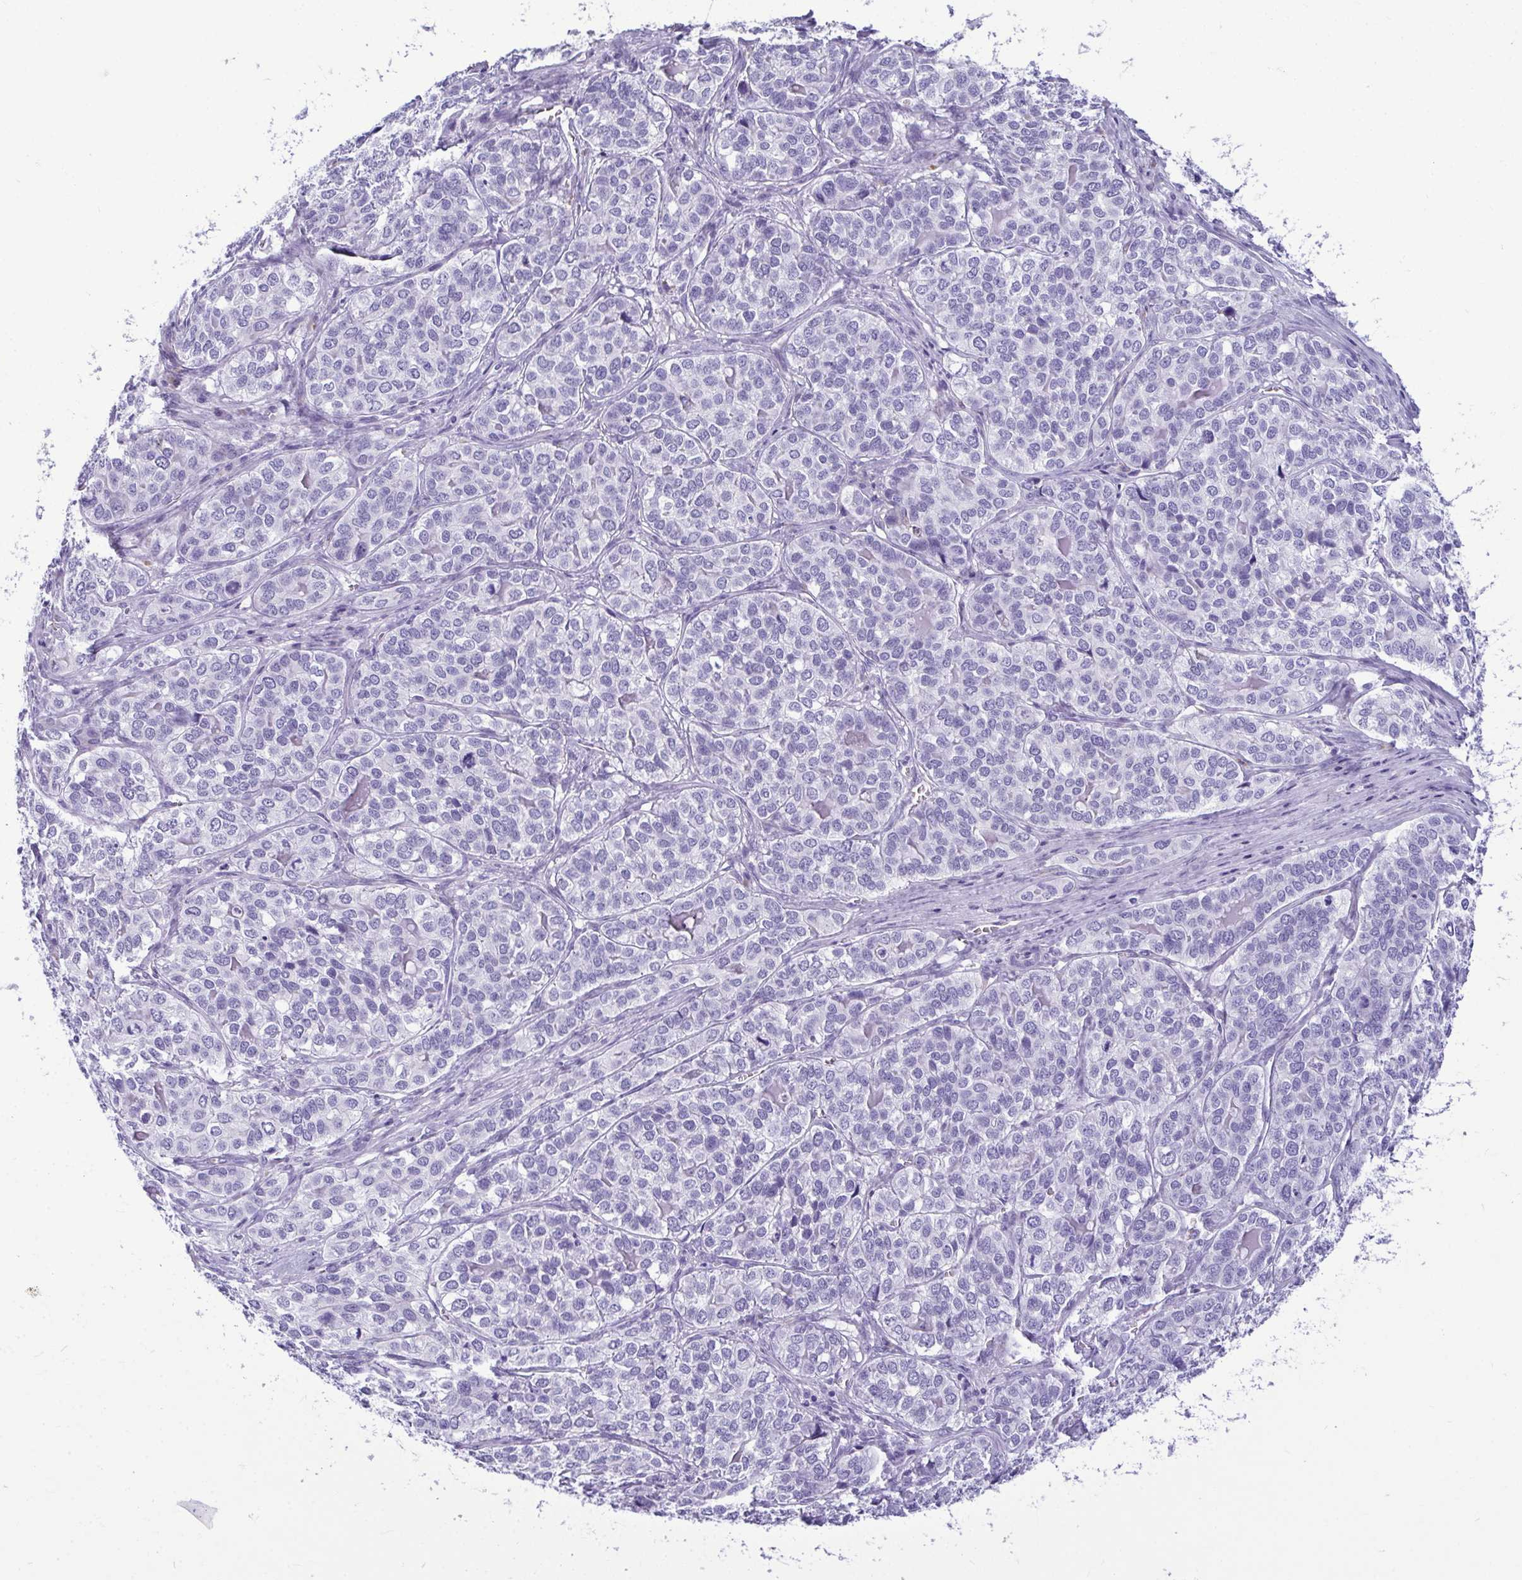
{"staining": {"intensity": "negative", "quantity": "none", "location": "none"}, "tissue": "liver cancer", "cell_type": "Tumor cells", "image_type": "cancer", "snomed": [{"axis": "morphology", "description": "Cholangiocarcinoma"}, {"axis": "topography", "description": "Liver"}], "caption": "Tumor cells are negative for brown protein staining in liver cancer.", "gene": "SERPINI1", "patient": {"sex": "male", "age": 56}}